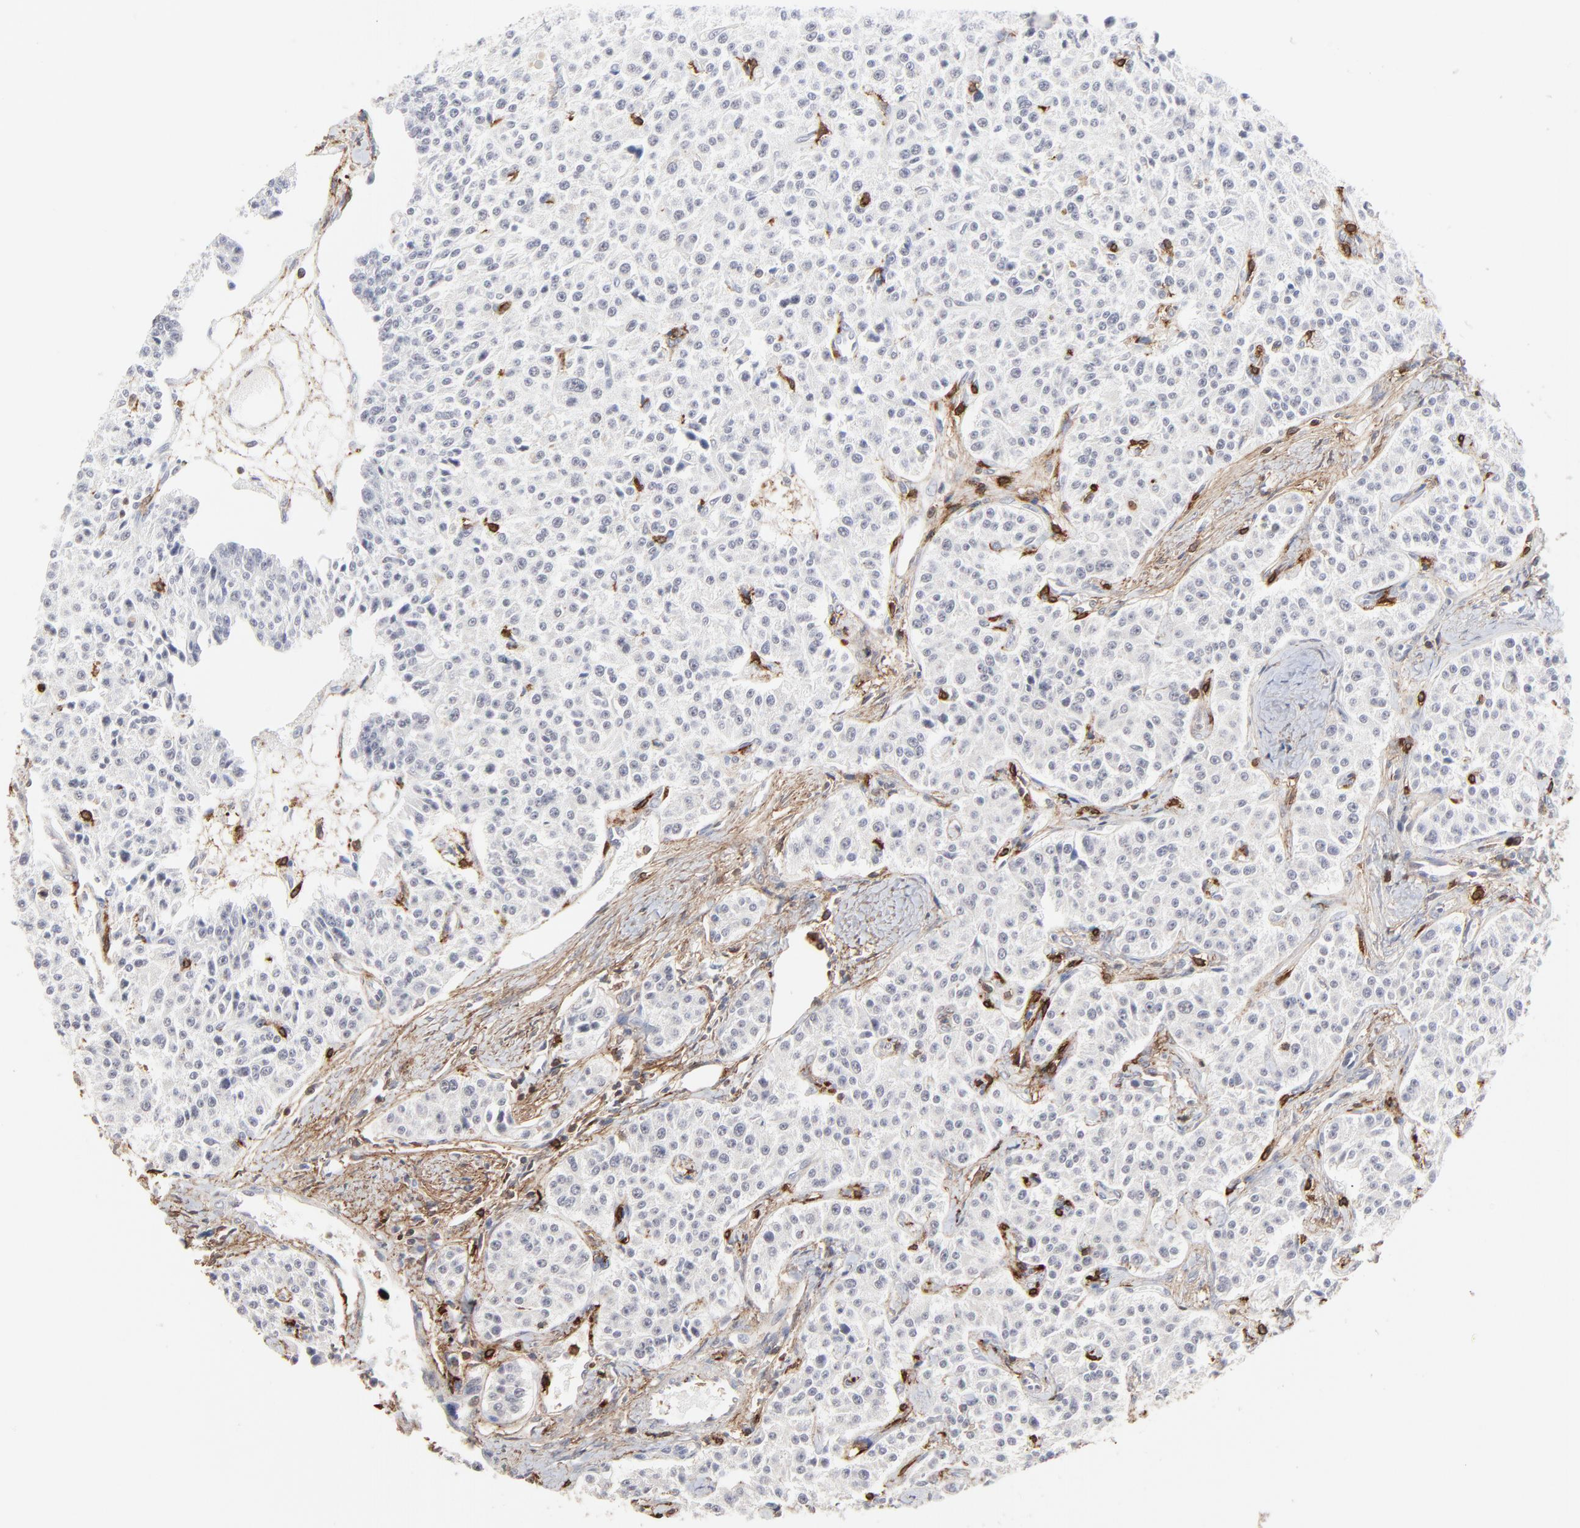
{"staining": {"intensity": "negative", "quantity": "none", "location": "none"}, "tissue": "carcinoid", "cell_type": "Tumor cells", "image_type": "cancer", "snomed": [{"axis": "morphology", "description": "Carcinoid, malignant, NOS"}, {"axis": "topography", "description": "Stomach"}], "caption": "An immunohistochemistry image of carcinoid is shown. There is no staining in tumor cells of carcinoid. (DAB IHC with hematoxylin counter stain).", "gene": "SLC6A14", "patient": {"sex": "female", "age": 76}}